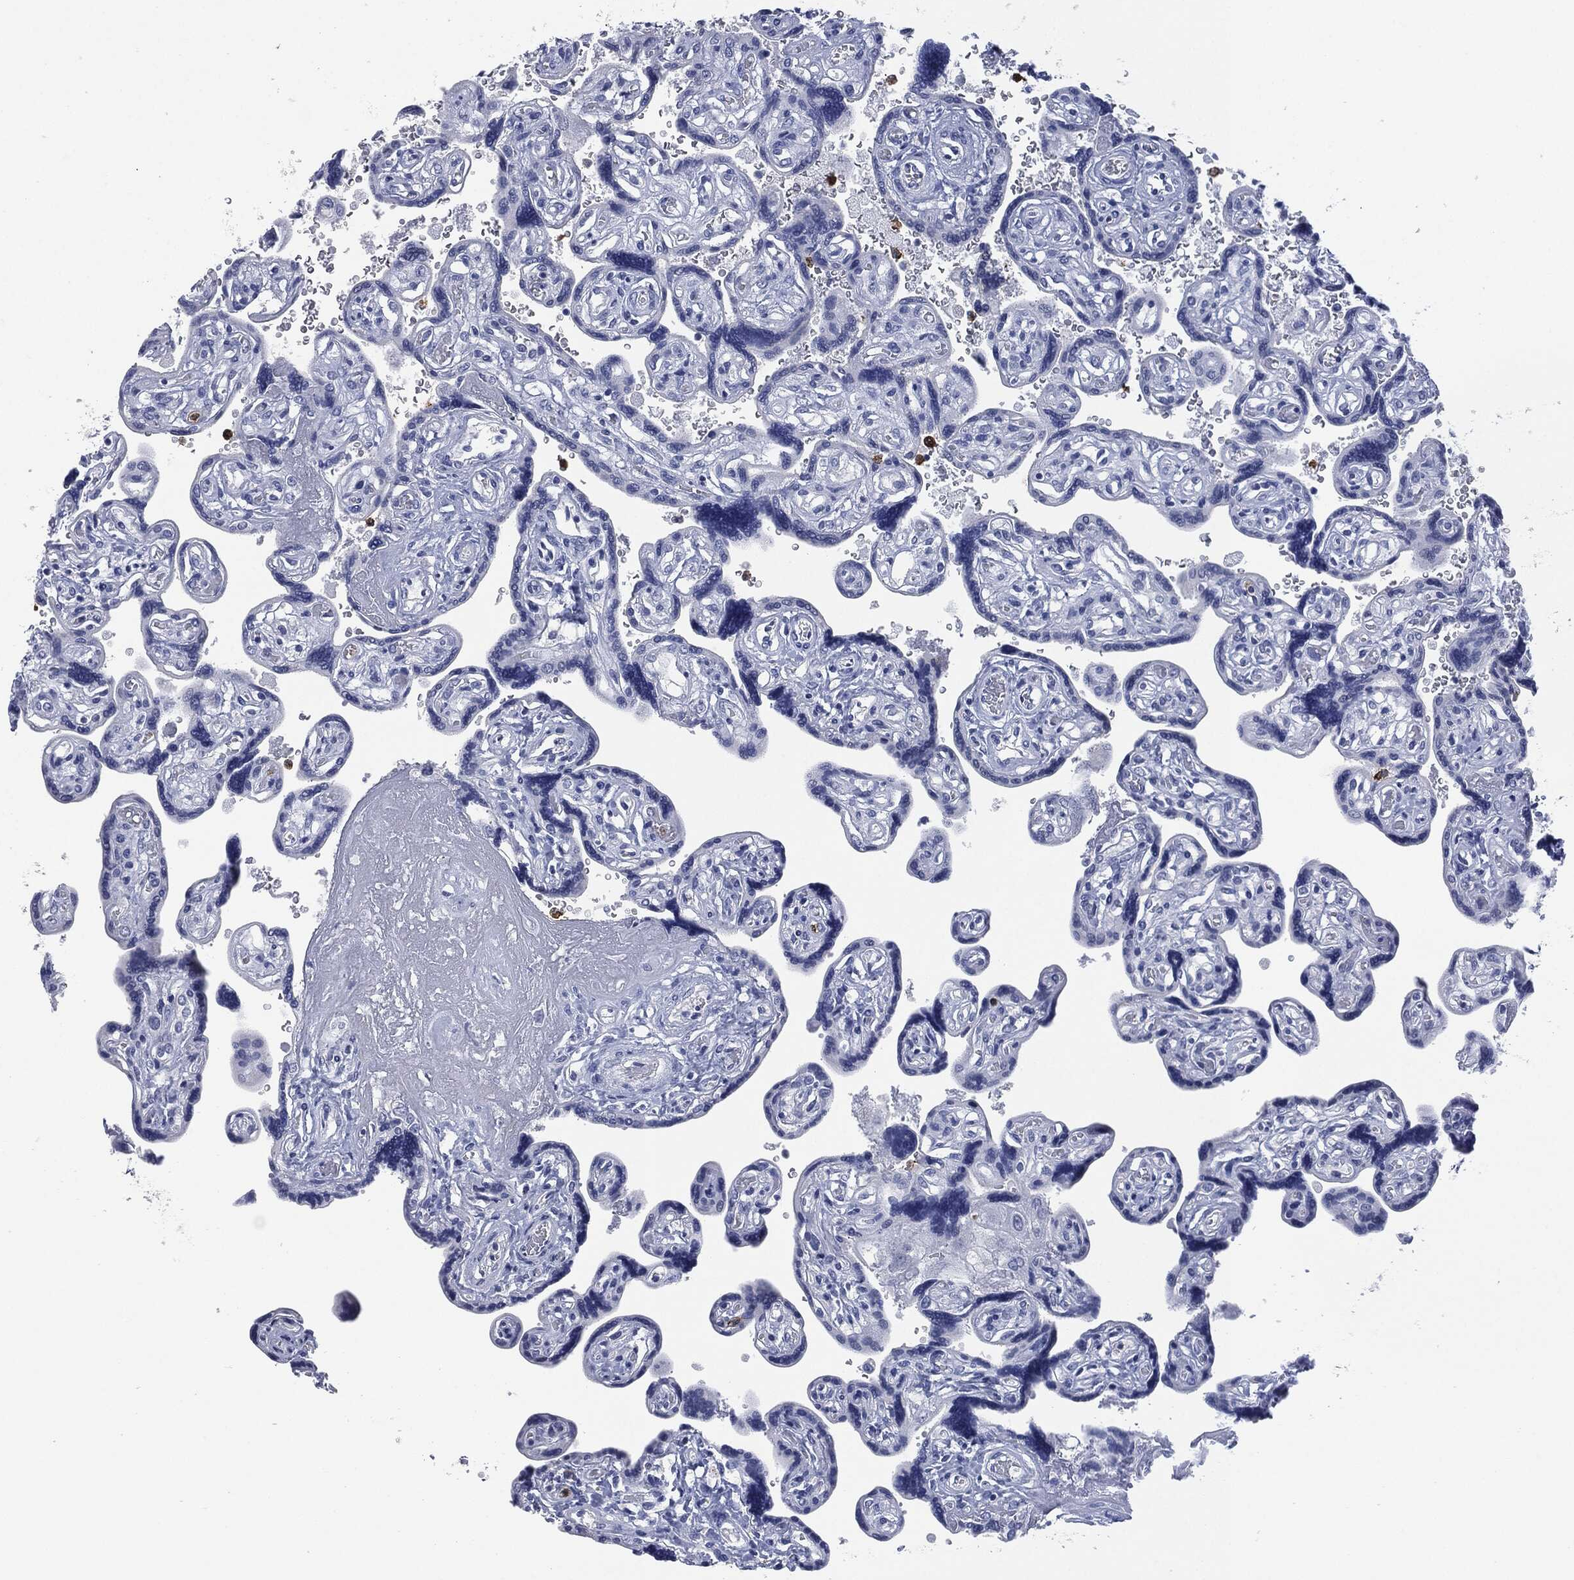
{"staining": {"intensity": "negative", "quantity": "none", "location": "none"}, "tissue": "placenta", "cell_type": "Decidual cells", "image_type": "normal", "snomed": [{"axis": "morphology", "description": "Normal tissue, NOS"}, {"axis": "topography", "description": "Placenta"}], "caption": "DAB immunohistochemical staining of unremarkable human placenta reveals no significant staining in decidual cells. (Stains: DAB (3,3'-diaminobenzidine) IHC with hematoxylin counter stain, Microscopy: brightfield microscopy at high magnification).", "gene": "CEACAM8", "patient": {"sex": "female", "age": 32}}